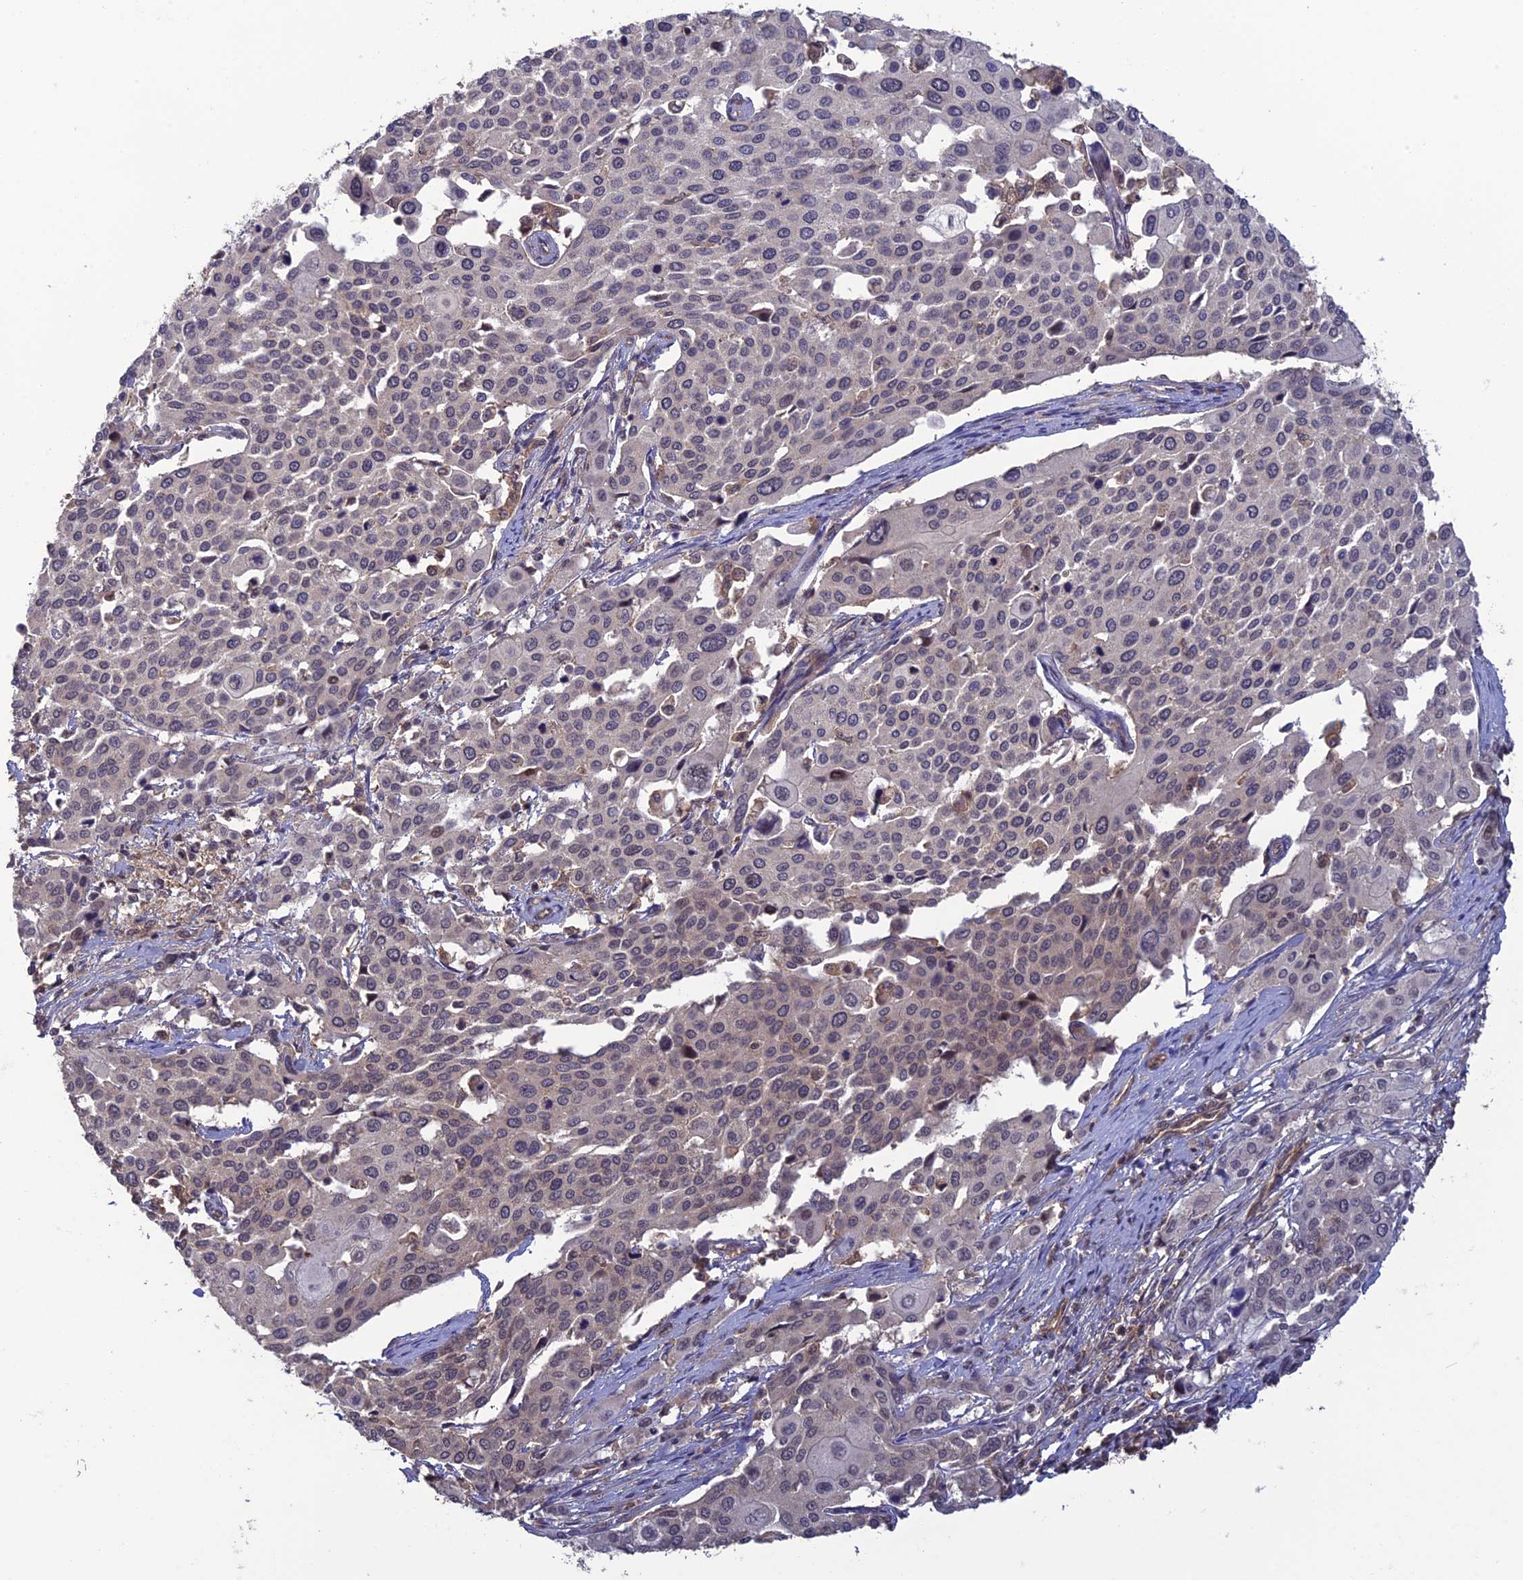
{"staining": {"intensity": "moderate", "quantity": "25%-75%", "location": "cytoplasmic/membranous,nuclear"}, "tissue": "cervical cancer", "cell_type": "Tumor cells", "image_type": "cancer", "snomed": [{"axis": "morphology", "description": "Squamous cell carcinoma, NOS"}, {"axis": "topography", "description": "Cervix"}], "caption": "Squamous cell carcinoma (cervical) stained with IHC demonstrates moderate cytoplasmic/membranous and nuclear staining in approximately 25%-75% of tumor cells. (DAB (3,3'-diaminobenzidine) = brown stain, brightfield microscopy at high magnification).", "gene": "LIN37", "patient": {"sex": "female", "age": 44}}